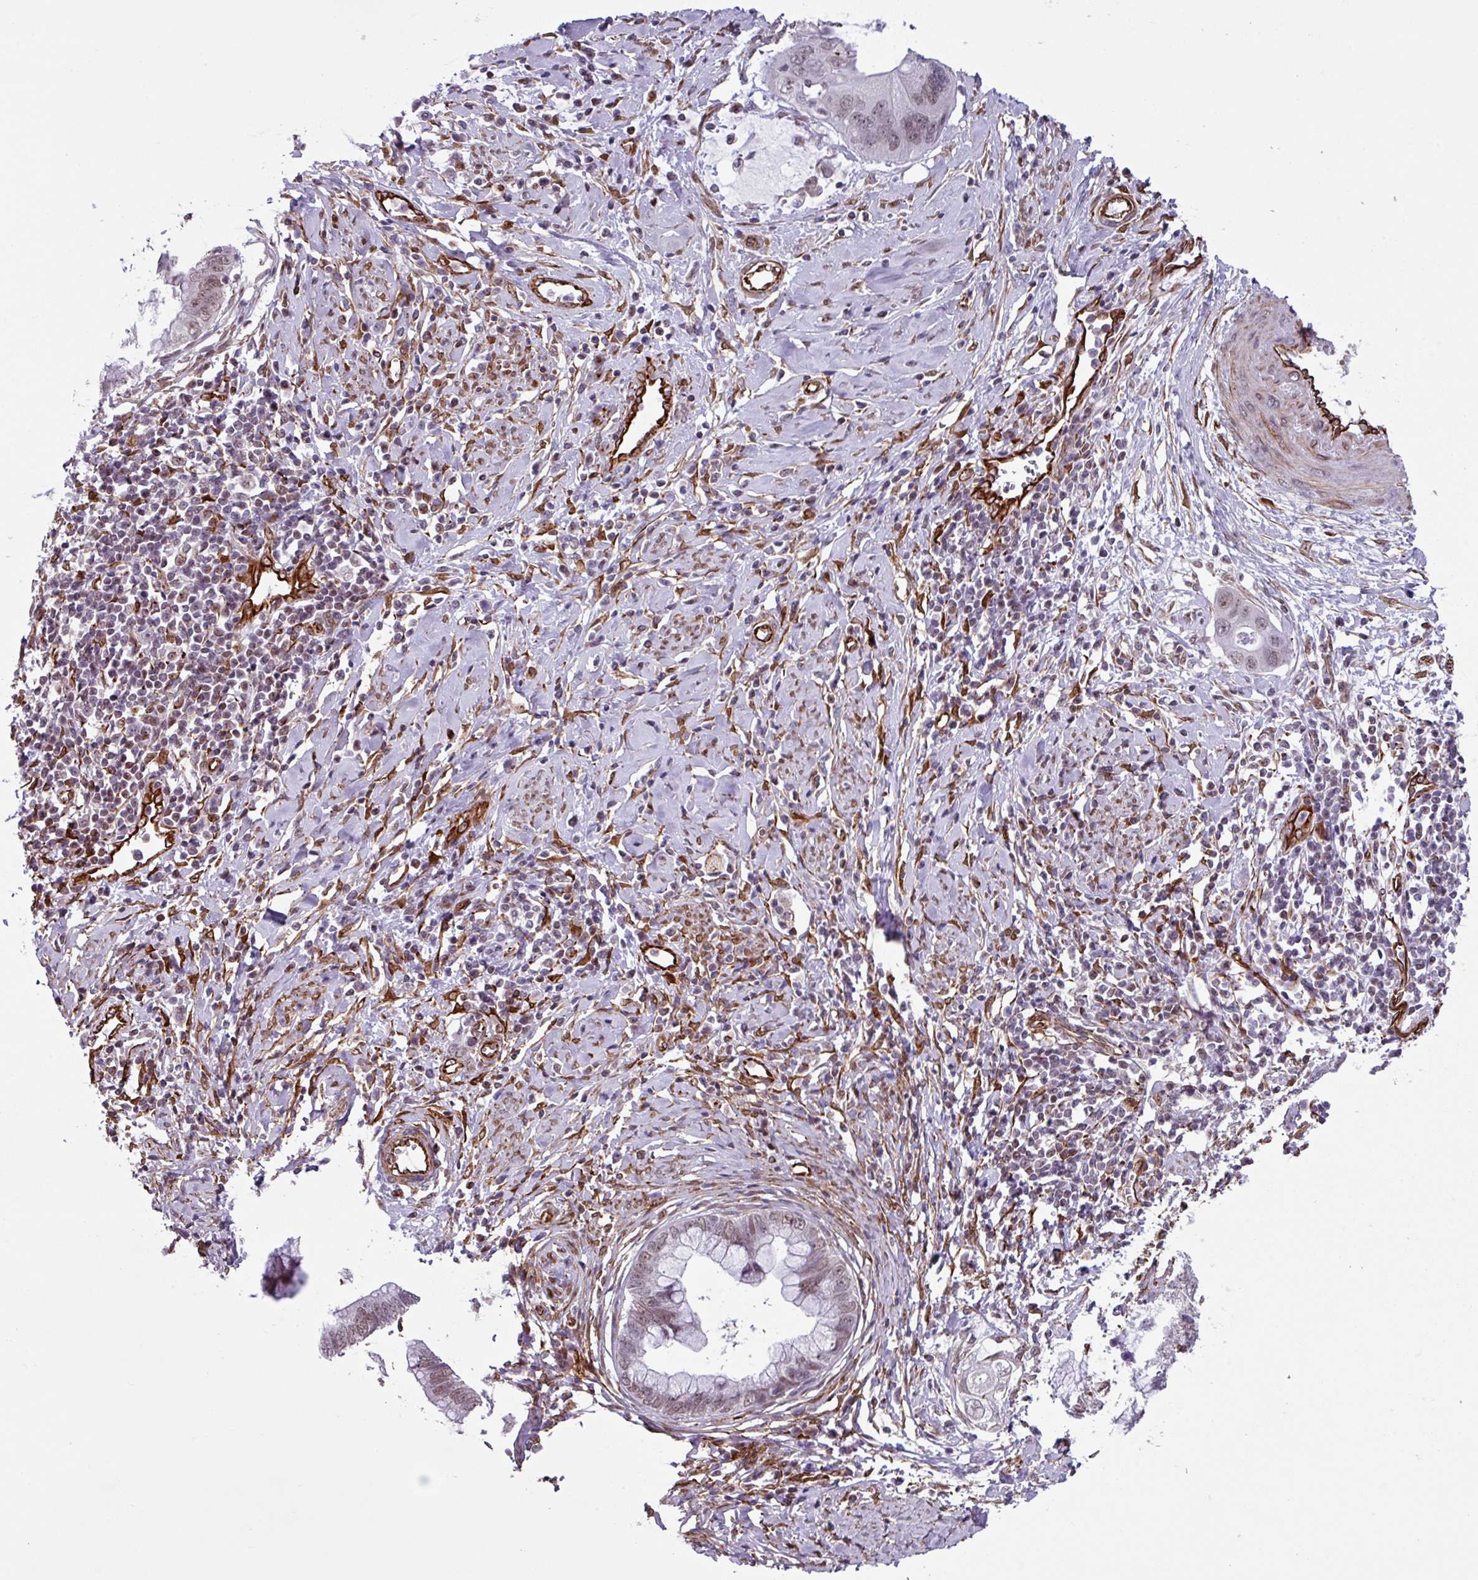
{"staining": {"intensity": "moderate", "quantity": ">75%", "location": "nuclear"}, "tissue": "cervical cancer", "cell_type": "Tumor cells", "image_type": "cancer", "snomed": [{"axis": "morphology", "description": "Adenocarcinoma, NOS"}, {"axis": "topography", "description": "Cervix"}], "caption": "Immunohistochemical staining of human adenocarcinoma (cervical) displays medium levels of moderate nuclear expression in about >75% of tumor cells.", "gene": "CHD3", "patient": {"sex": "female", "age": 44}}